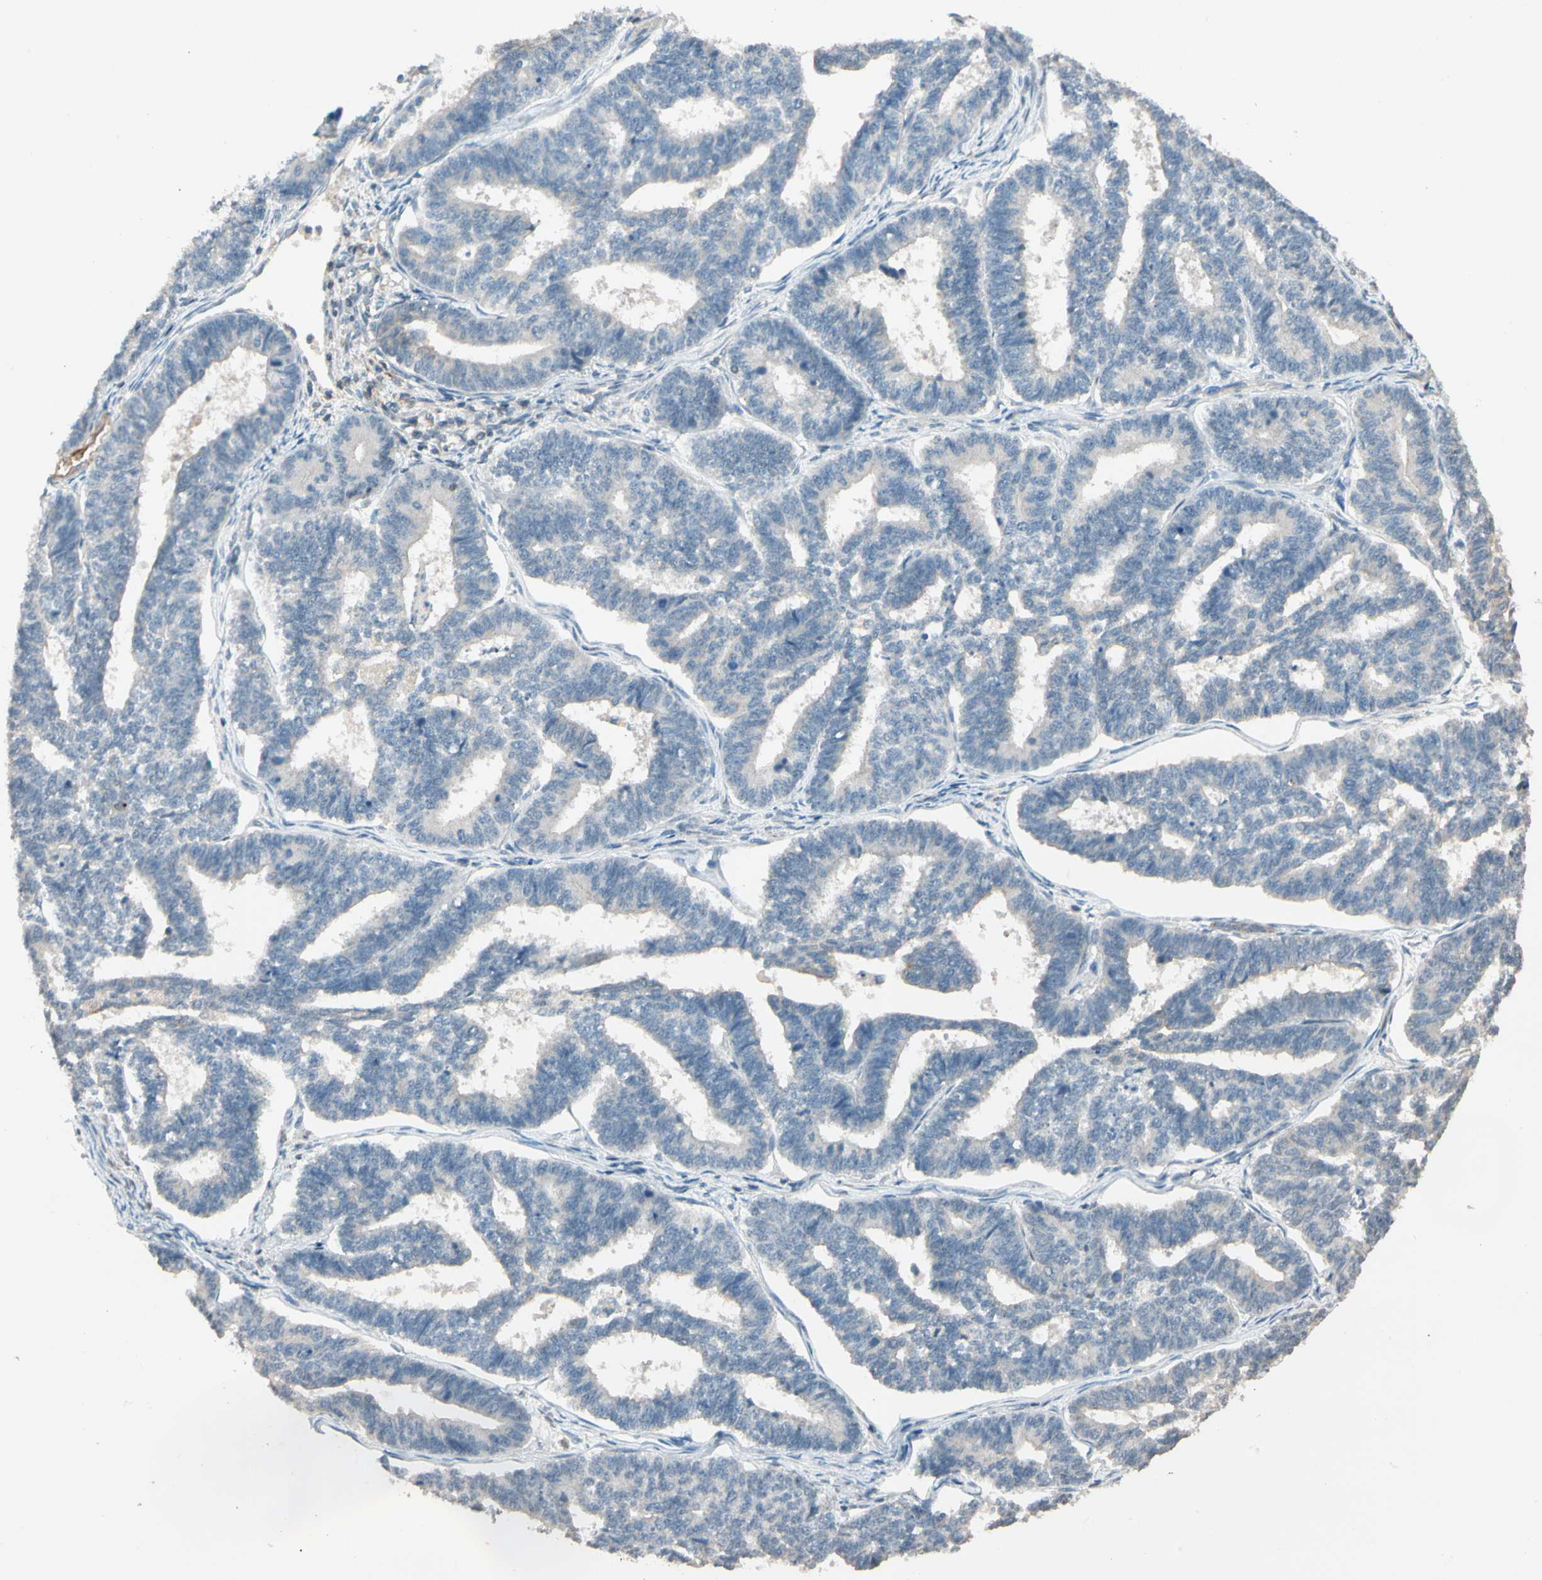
{"staining": {"intensity": "negative", "quantity": "none", "location": "none"}, "tissue": "endometrial cancer", "cell_type": "Tumor cells", "image_type": "cancer", "snomed": [{"axis": "morphology", "description": "Adenocarcinoma, NOS"}, {"axis": "topography", "description": "Endometrium"}], "caption": "Immunohistochemical staining of endometrial cancer displays no significant positivity in tumor cells.", "gene": "MAP3K7", "patient": {"sex": "female", "age": 70}}